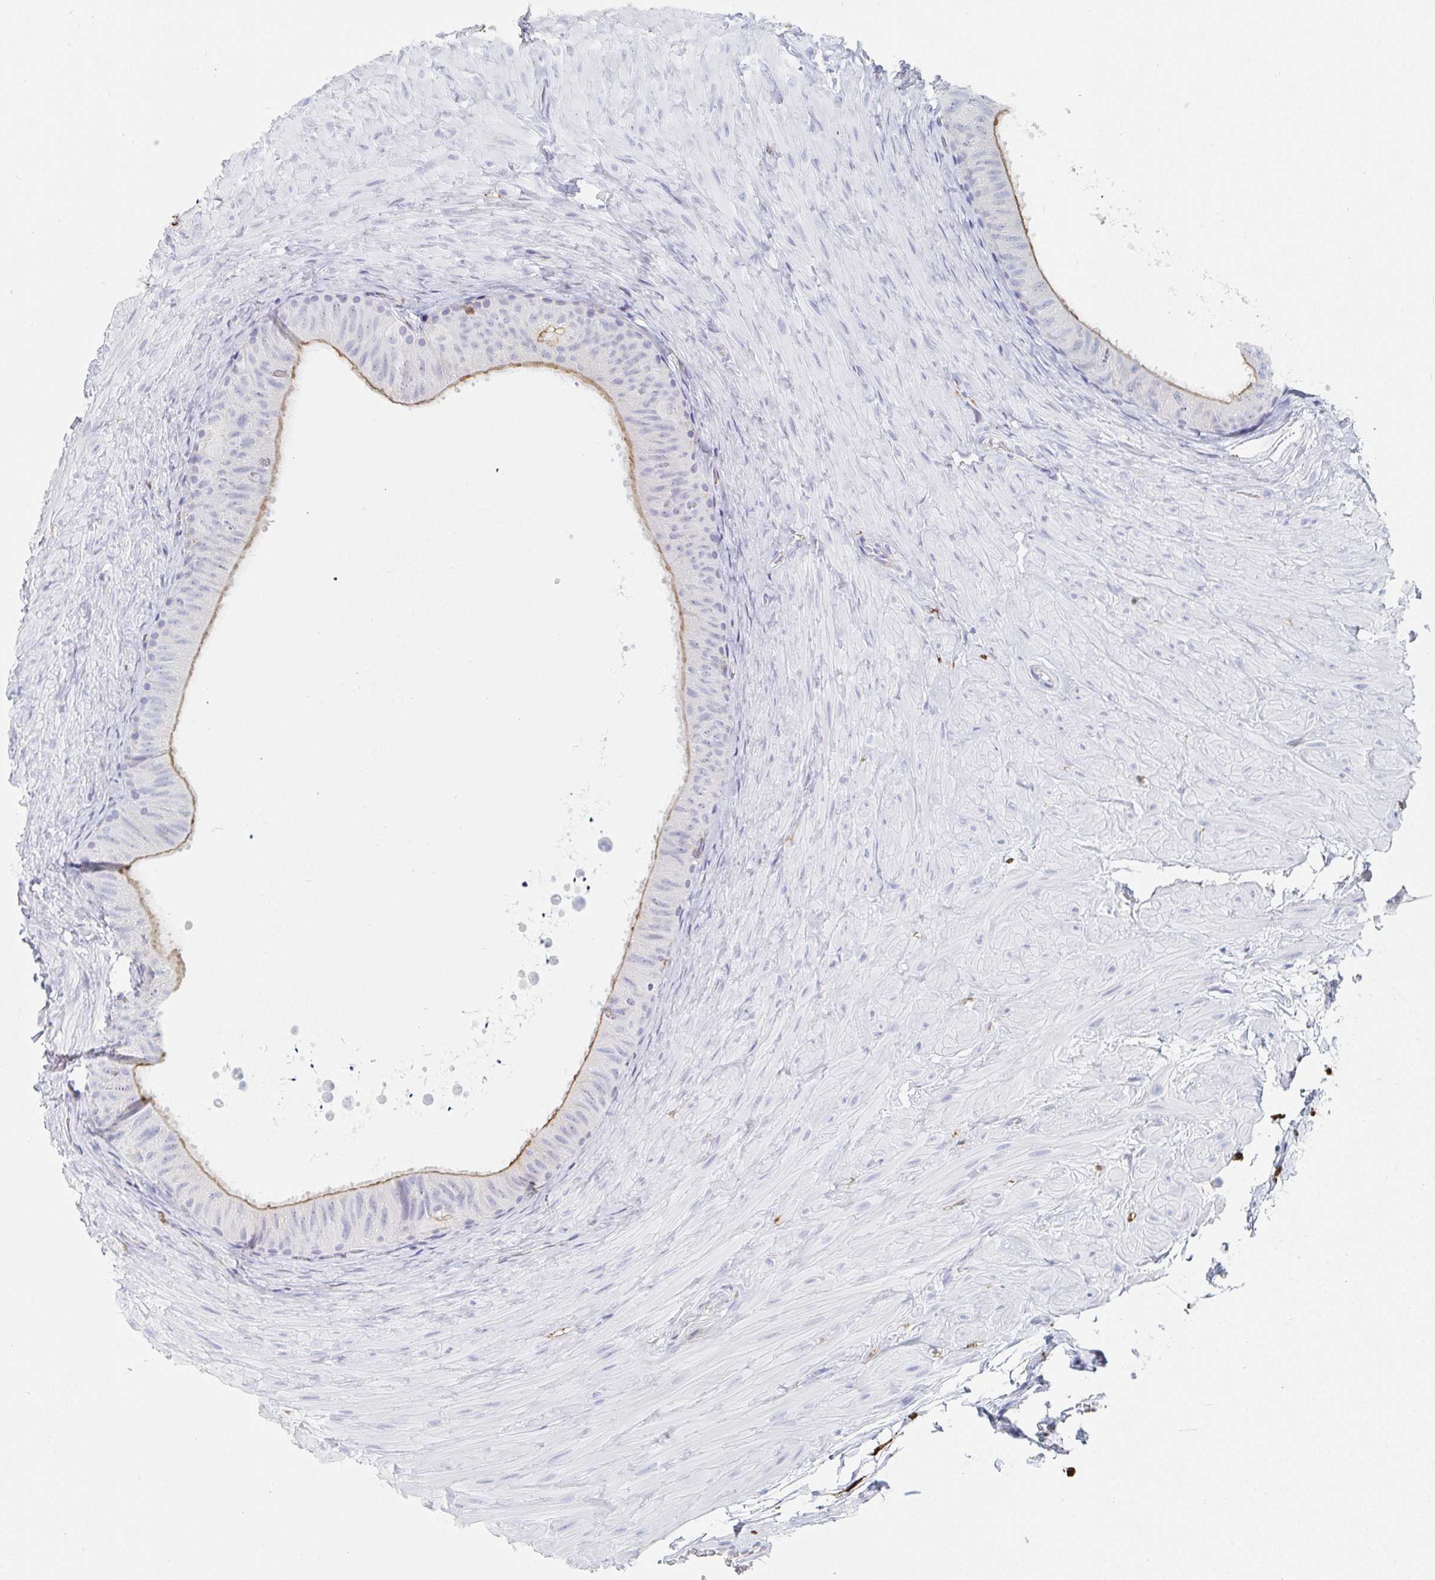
{"staining": {"intensity": "strong", "quantity": "25%-75%", "location": "cytoplasmic/membranous"}, "tissue": "epididymis", "cell_type": "Glandular cells", "image_type": "normal", "snomed": [{"axis": "morphology", "description": "Normal tissue, NOS"}, {"axis": "topography", "description": "Epididymis, spermatic cord, NOS"}, {"axis": "topography", "description": "Epididymis"}], "caption": "Epididymis stained with immunohistochemistry (IHC) reveals strong cytoplasmic/membranous expression in approximately 25%-75% of glandular cells. (Brightfield microscopy of DAB IHC at high magnification).", "gene": "DAB2", "patient": {"sex": "male", "age": 31}}